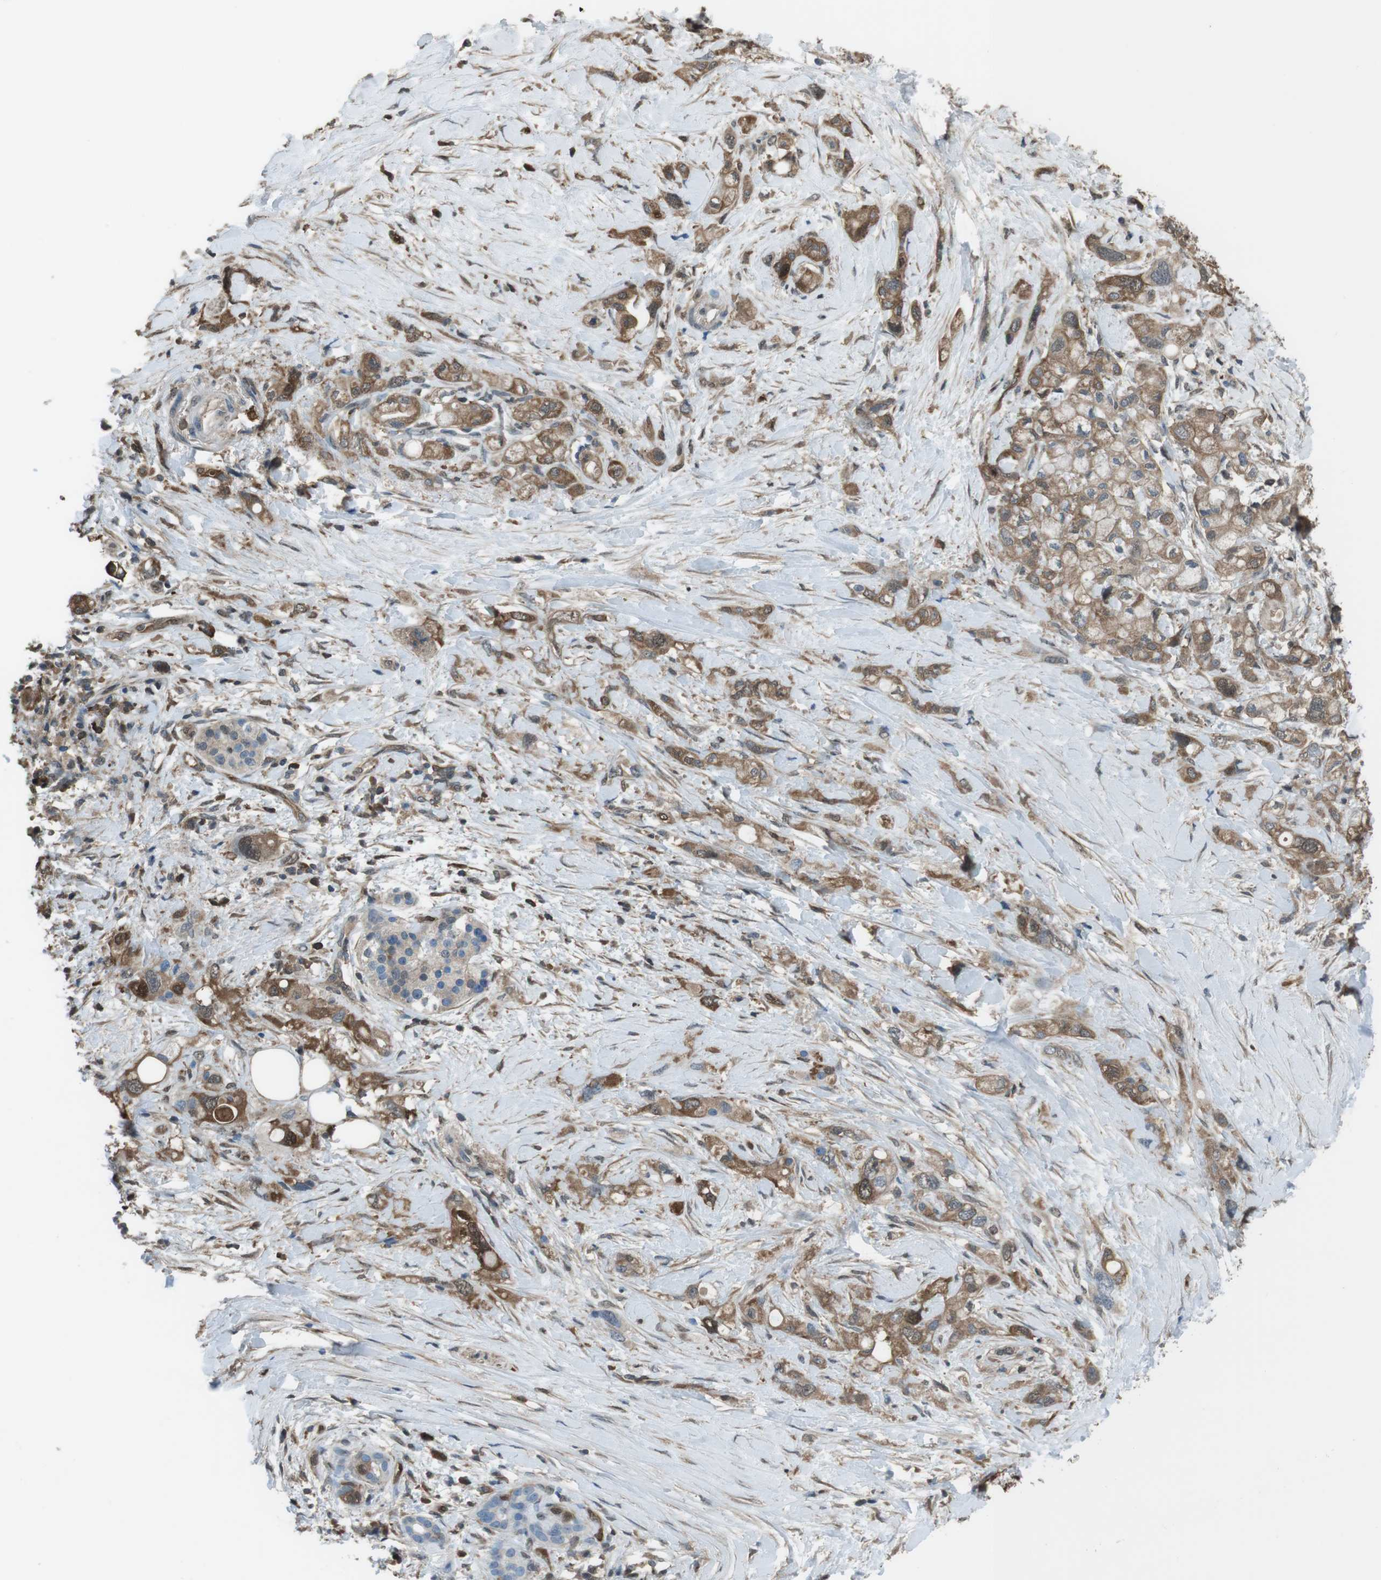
{"staining": {"intensity": "moderate", "quantity": ">75%", "location": "cytoplasmic/membranous,nuclear"}, "tissue": "pancreatic cancer", "cell_type": "Tumor cells", "image_type": "cancer", "snomed": [{"axis": "morphology", "description": "Adenocarcinoma, NOS"}, {"axis": "topography", "description": "Pancreas"}], "caption": "Moderate cytoplasmic/membranous and nuclear positivity is present in about >75% of tumor cells in pancreatic cancer. (Brightfield microscopy of DAB IHC at high magnification).", "gene": "TWSG1", "patient": {"sex": "female", "age": 56}}